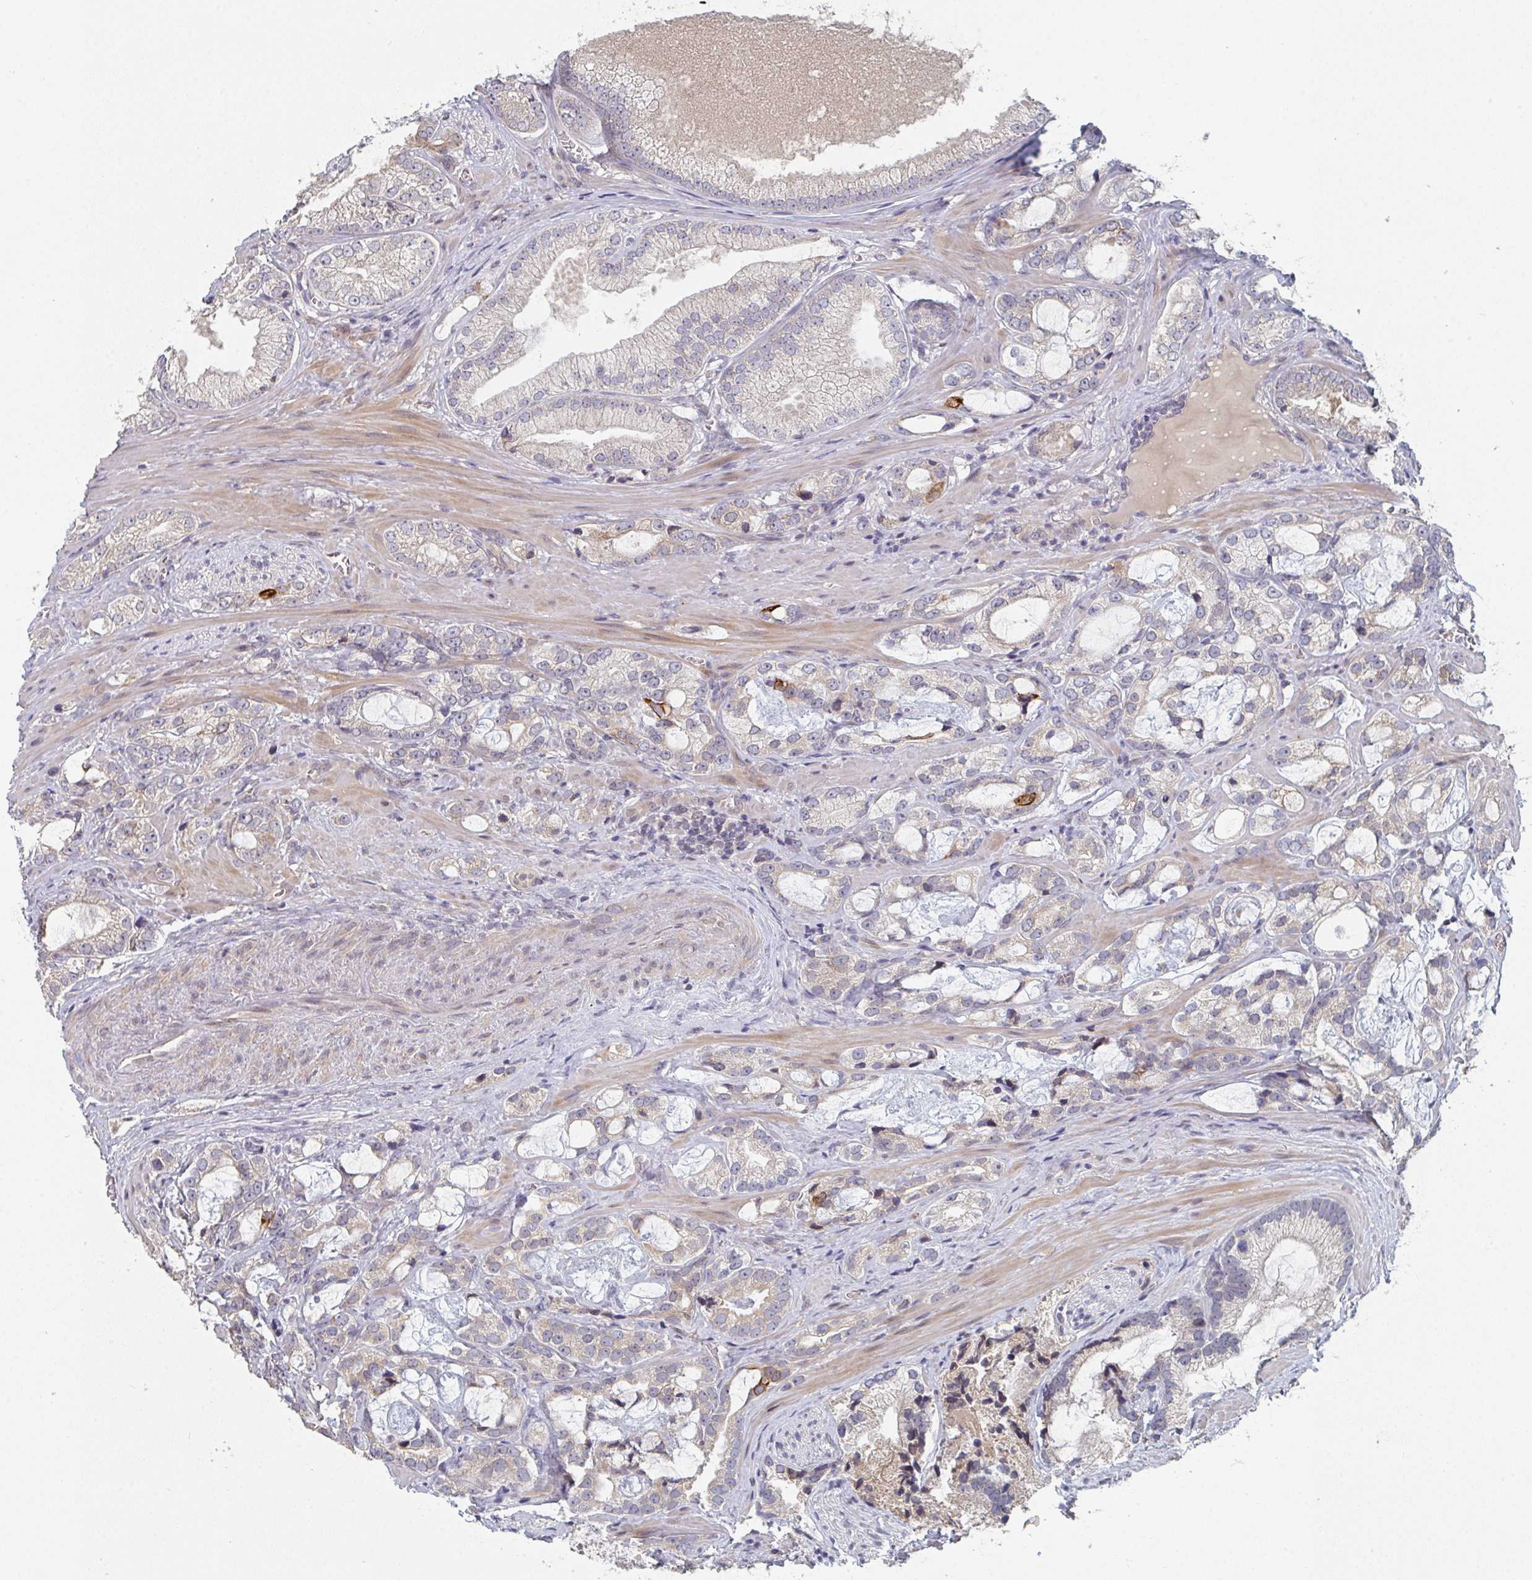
{"staining": {"intensity": "negative", "quantity": "none", "location": "none"}, "tissue": "prostate cancer", "cell_type": "Tumor cells", "image_type": "cancer", "snomed": [{"axis": "morphology", "description": "Adenocarcinoma, Medium grade"}, {"axis": "topography", "description": "Prostate"}], "caption": "Prostate medium-grade adenocarcinoma was stained to show a protein in brown. There is no significant expression in tumor cells.", "gene": "ELOVL1", "patient": {"sex": "male", "age": 57}}